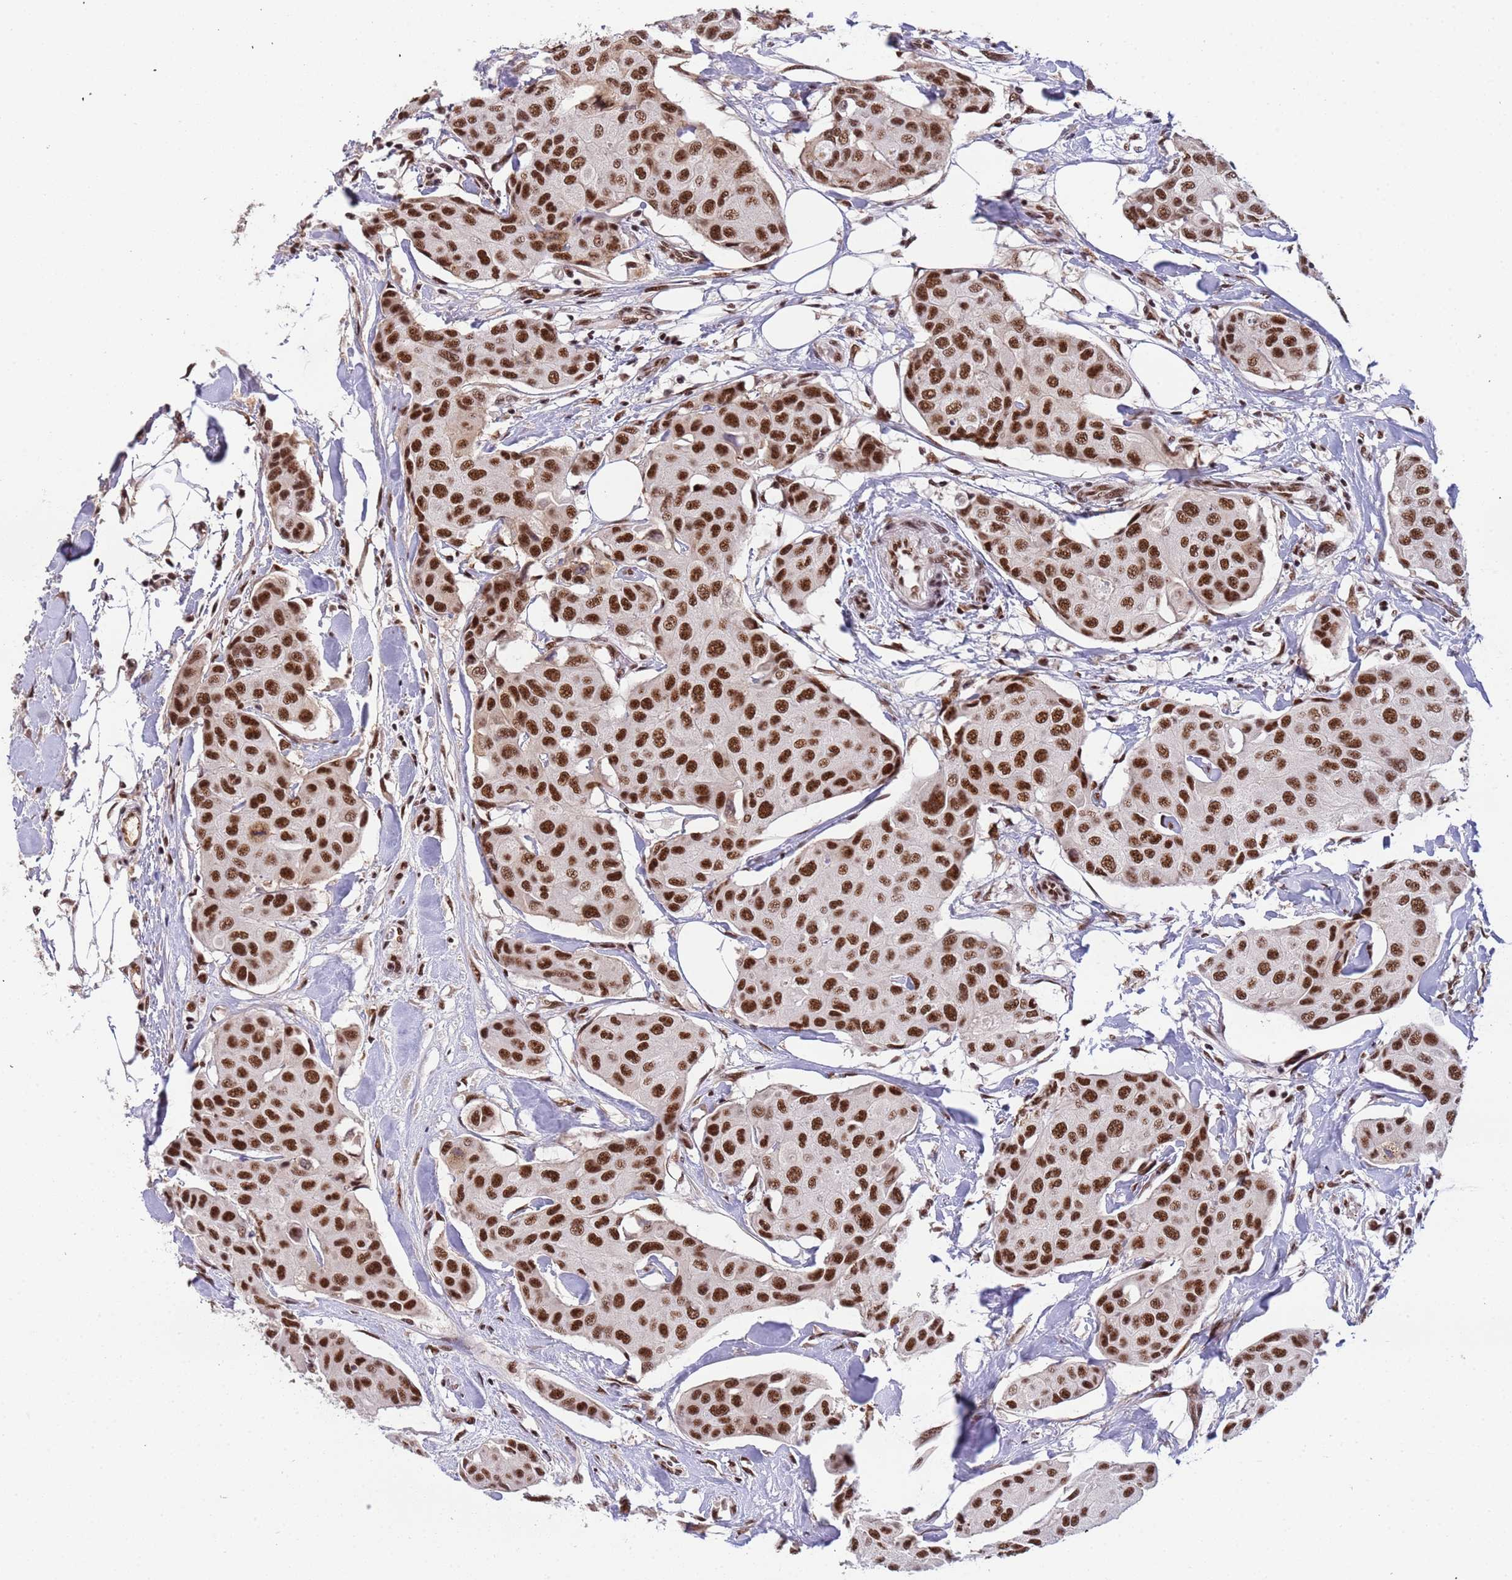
{"staining": {"intensity": "strong", "quantity": ">75%", "location": "nuclear"}, "tissue": "breast cancer", "cell_type": "Tumor cells", "image_type": "cancer", "snomed": [{"axis": "morphology", "description": "Duct carcinoma"}, {"axis": "topography", "description": "Breast"}, {"axis": "topography", "description": "Lymph node"}], "caption": "Immunohistochemical staining of human breast cancer (invasive ductal carcinoma) exhibits high levels of strong nuclear protein expression in about >75% of tumor cells. (Brightfield microscopy of DAB IHC at high magnification).", "gene": "SRRT", "patient": {"sex": "female", "age": 80}}